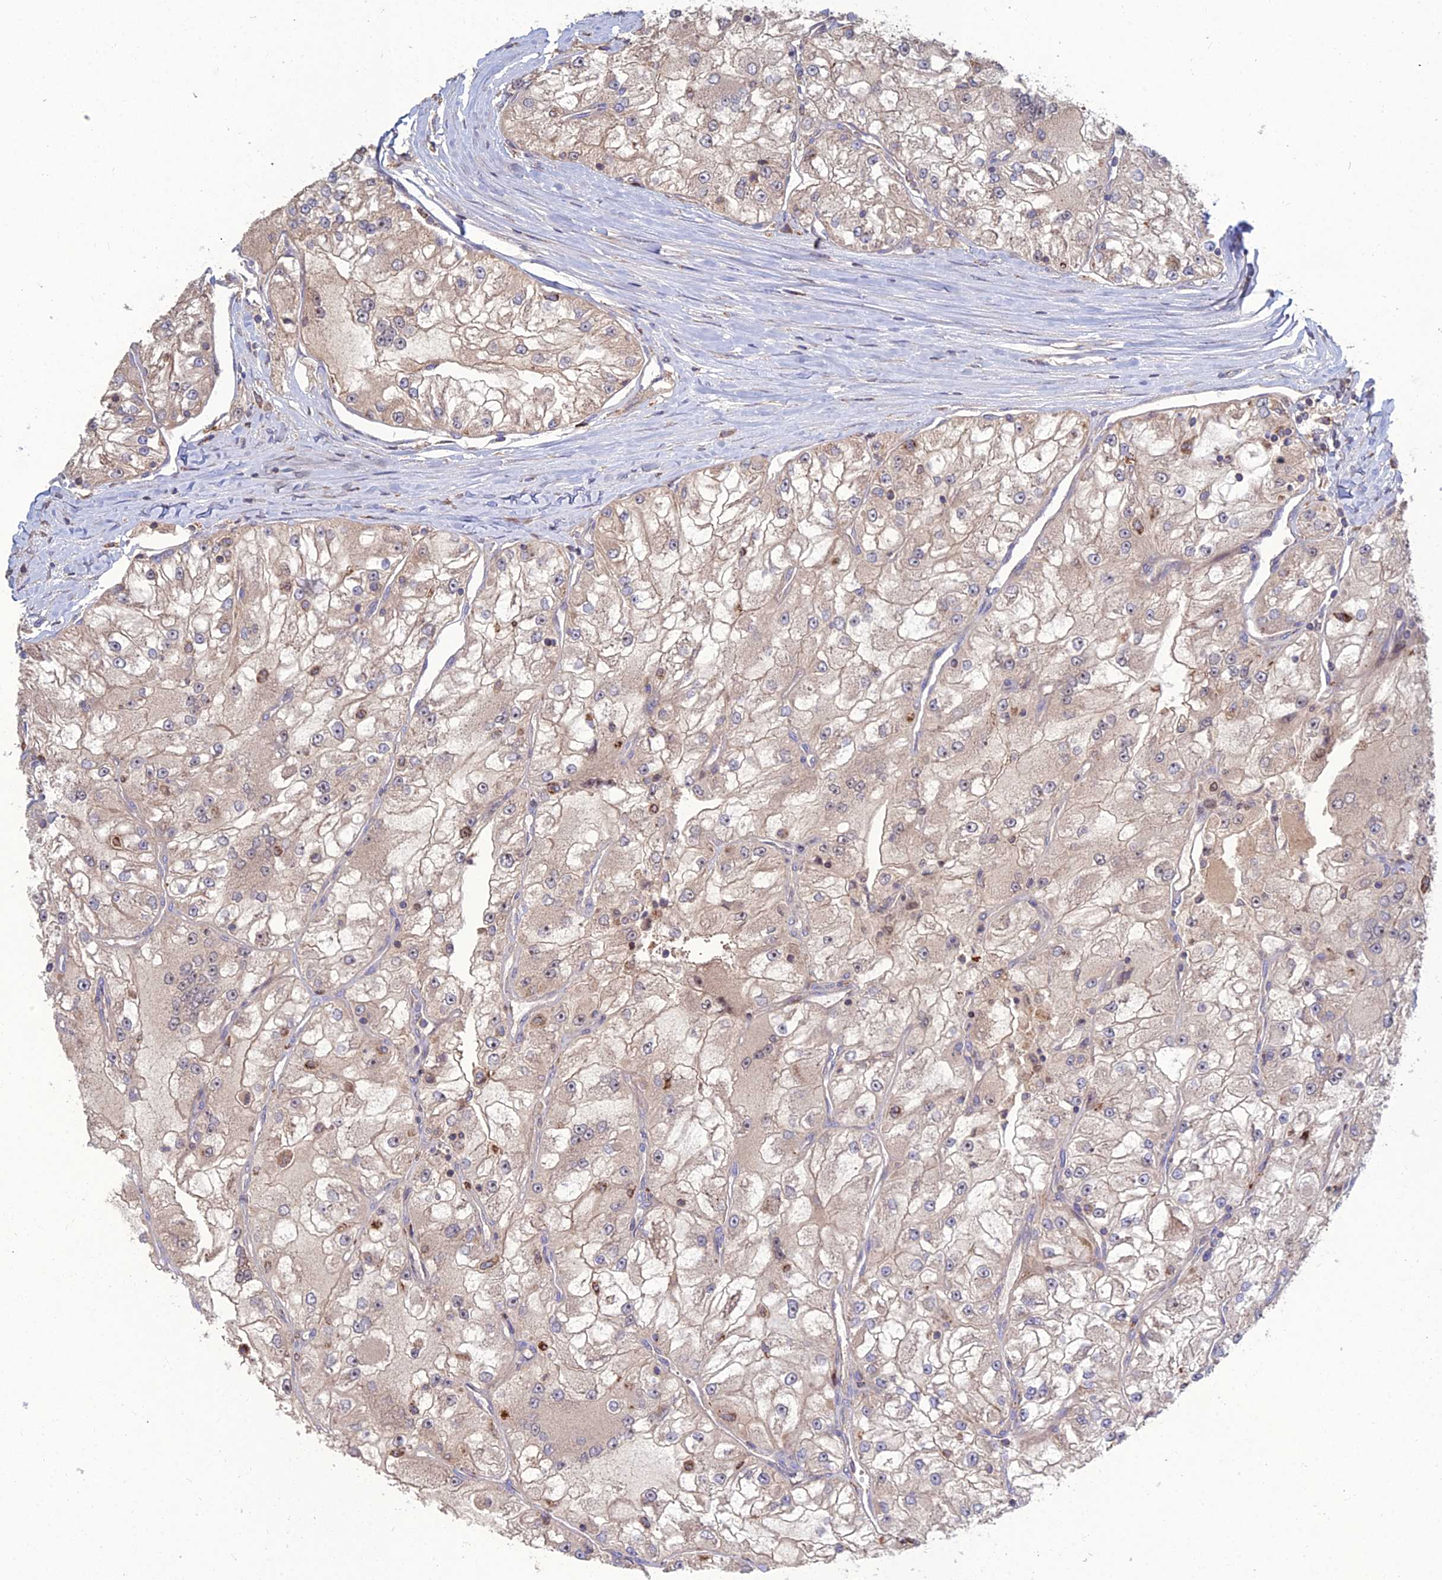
{"staining": {"intensity": "weak", "quantity": "25%-75%", "location": "cytoplasmic/membranous"}, "tissue": "renal cancer", "cell_type": "Tumor cells", "image_type": "cancer", "snomed": [{"axis": "morphology", "description": "Adenocarcinoma, NOS"}, {"axis": "topography", "description": "Kidney"}], "caption": "This is an image of IHC staining of renal cancer, which shows weak staining in the cytoplasmic/membranous of tumor cells.", "gene": "RIC8B", "patient": {"sex": "female", "age": 72}}